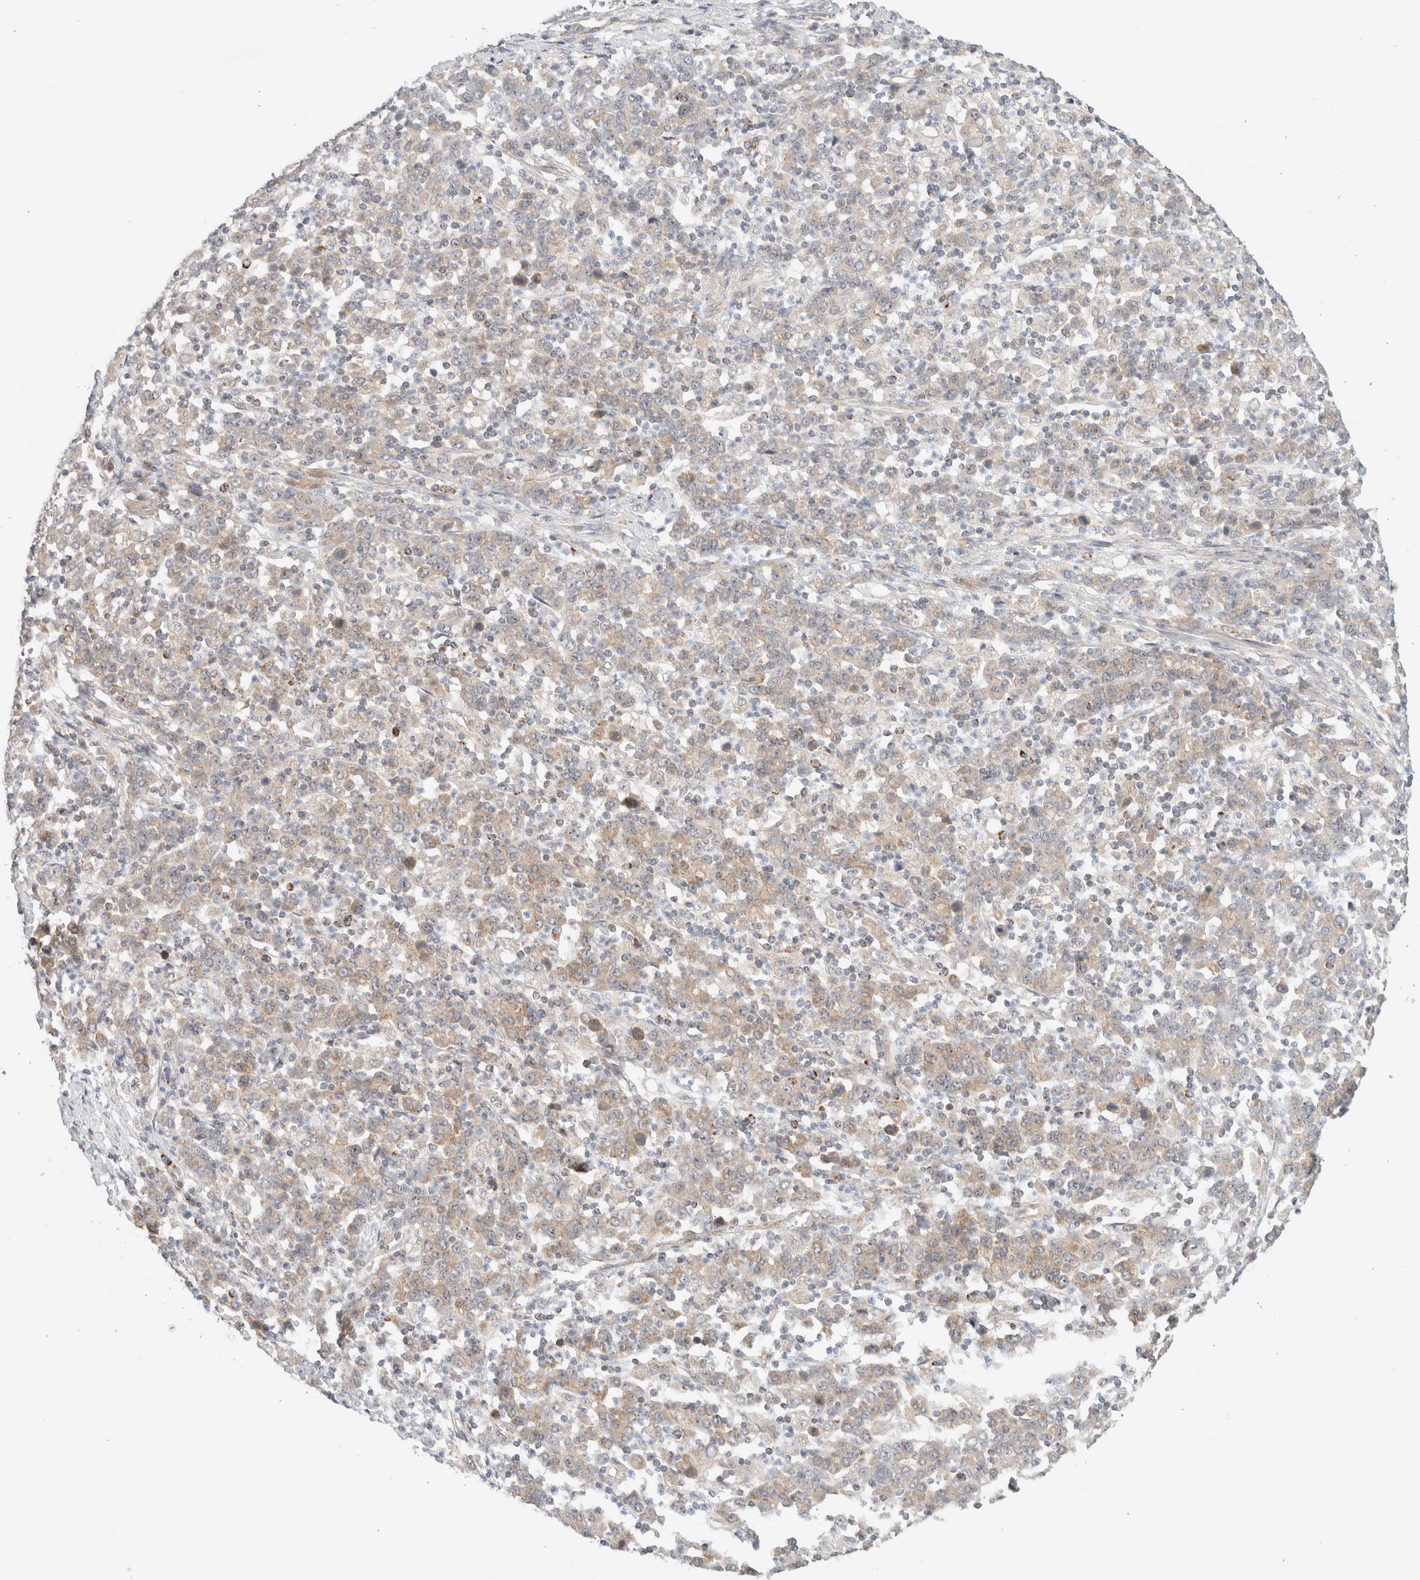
{"staining": {"intensity": "weak", "quantity": ">75%", "location": "cytoplasmic/membranous"}, "tissue": "stomach cancer", "cell_type": "Tumor cells", "image_type": "cancer", "snomed": [{"axis": "morphology", "description": "Adenocarcinoma, NOS"}, {"axis": "topography", "description": "Stomach, upper"}], "caption": "The immunohistochemical stain shows weak cytoplasmic/membranous expression in tumor cells of adenocarcinoma (stomach) tissue. (brown staining indicates protein expression, while blue staining denotes nuclei).", "gene": "MRM3", "patient": {"sex": "male", "age": 69}}